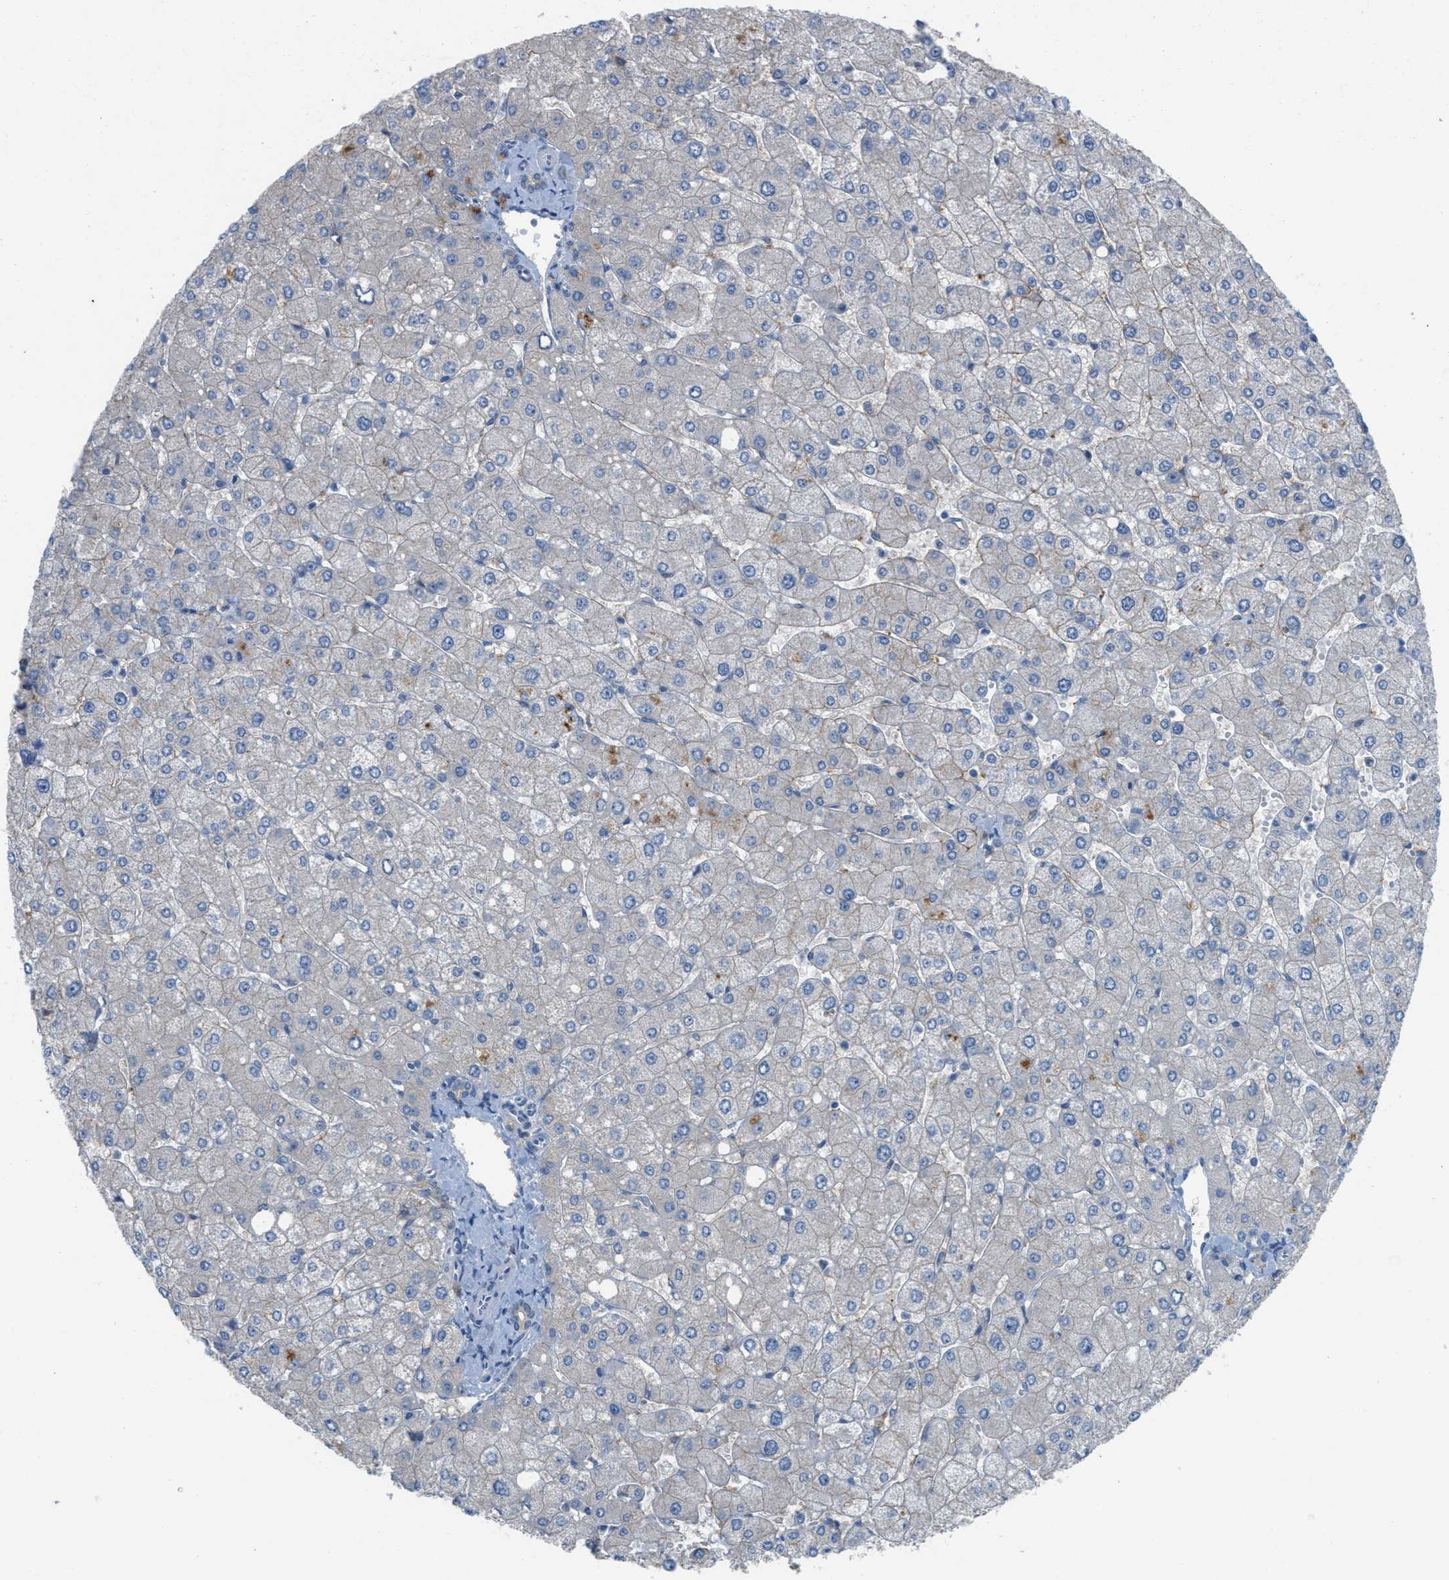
{"staining": {"intensity": "negative", "quantity": "none", "location": "none"}, "tissue": "liver", "cell_type": "Cholangiocytes", "image_type": "normal", "snomed": [{"axis": "morphology", "description": "Normal tissue, NOS"}, {"axis": "topography", "description": "Liver"}], "caption": "High magnification brightfield microscopy of normal liver stained with DAB (3,3'-diaminobenzidine) (brown) and counterstained with hematoxylin (blue): cholangiocytes show no significant positivity.", "gene": "UBA5", "patient": {"sex": "male", "age": 55}}